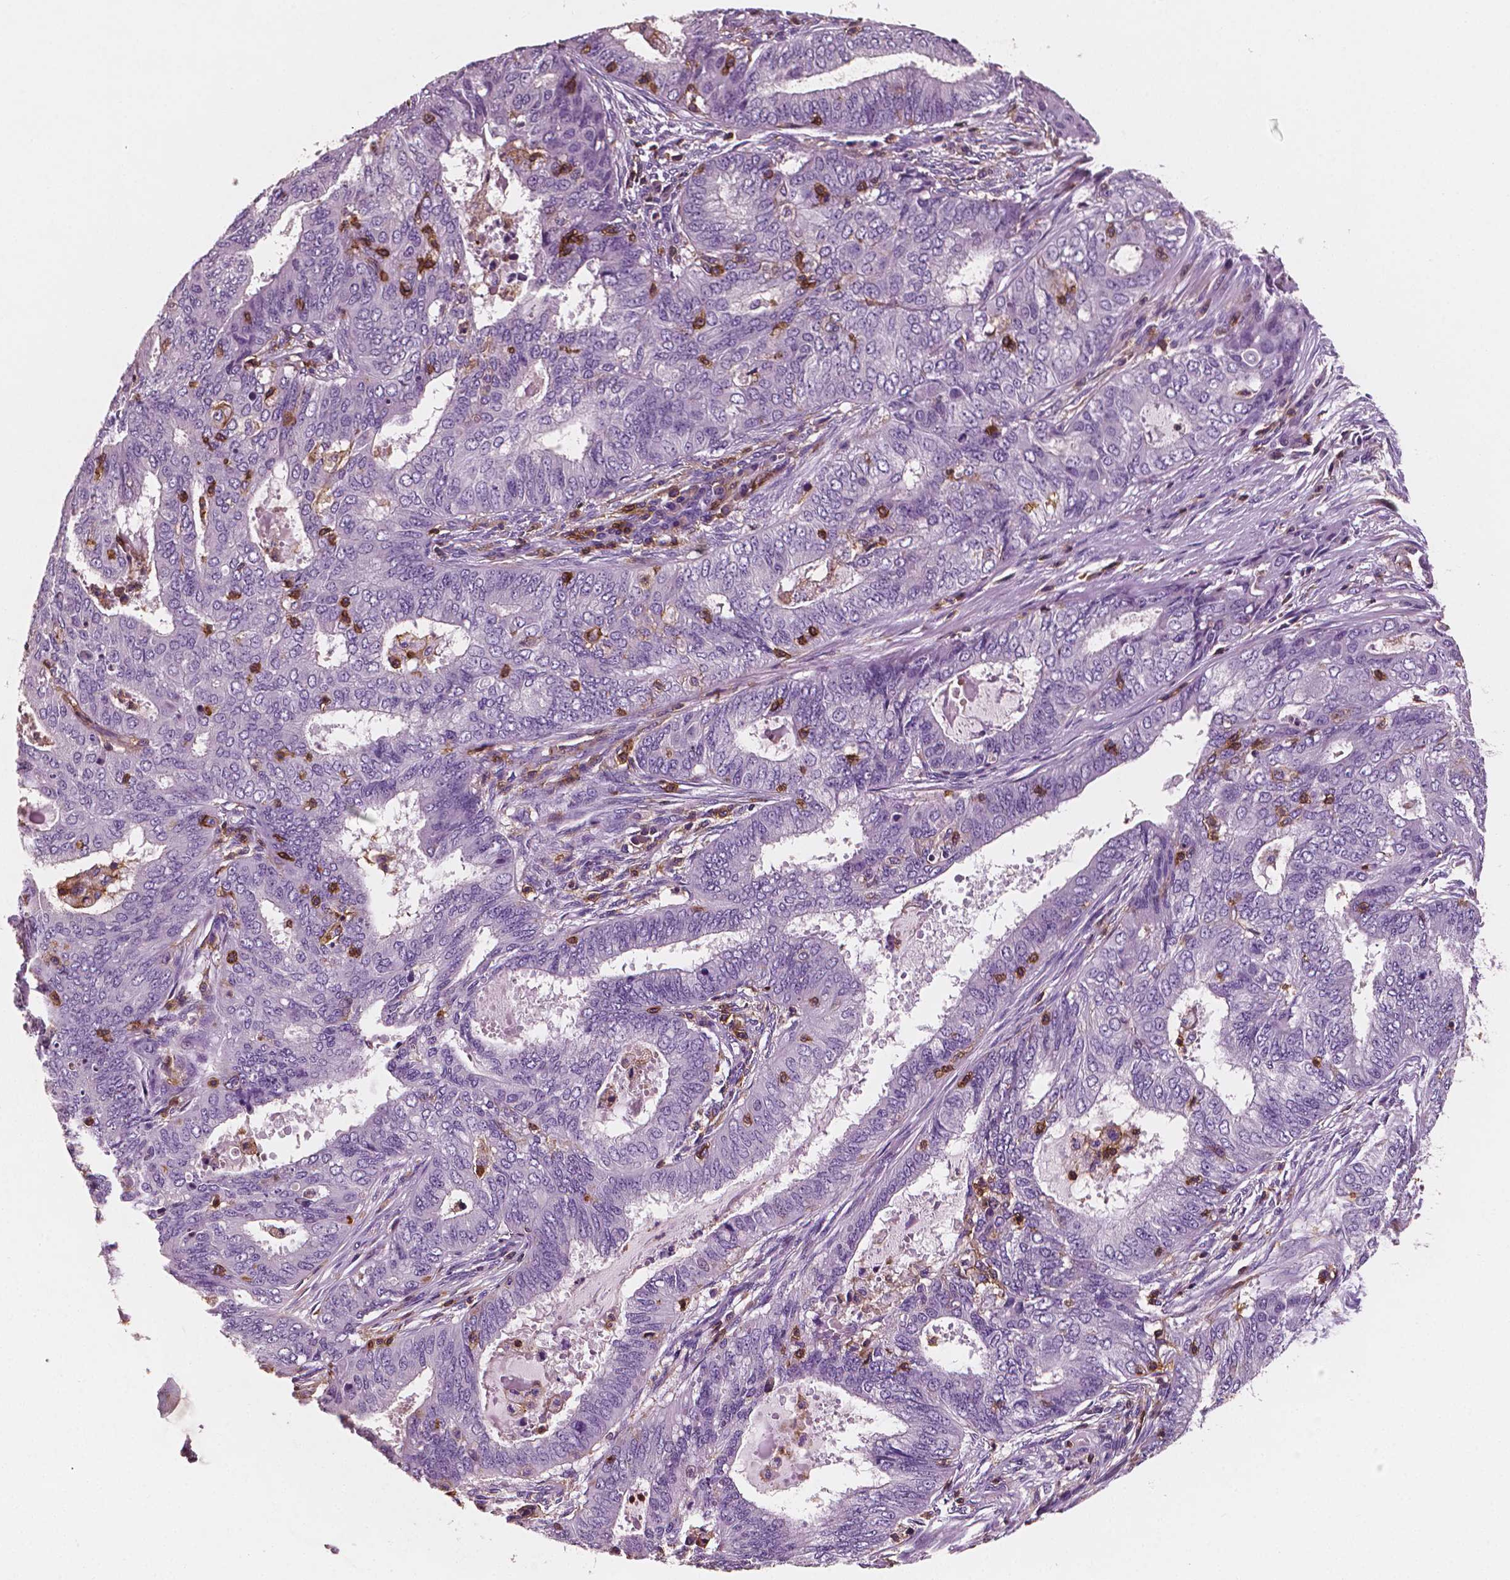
{"staining": {"intensity": "negative", "quantity": "none", "location": "none"}, "tissue": "endometrial cancer", "cell_type": "Tumor cells", "image_type": "cancer", "snomed": [{"axis": "morphology", "description": "Adenocarcinoma, NOS"}, {"axis": "topography", "description": "Endometrium"}], "caption": "Endometrial cancer (adenocarcinoma) was stained to show a protein in brown. There is no significant positivity in tumor cells.", "gene": "PTPRC", "patient": {"sex": "female", "age": 62}}